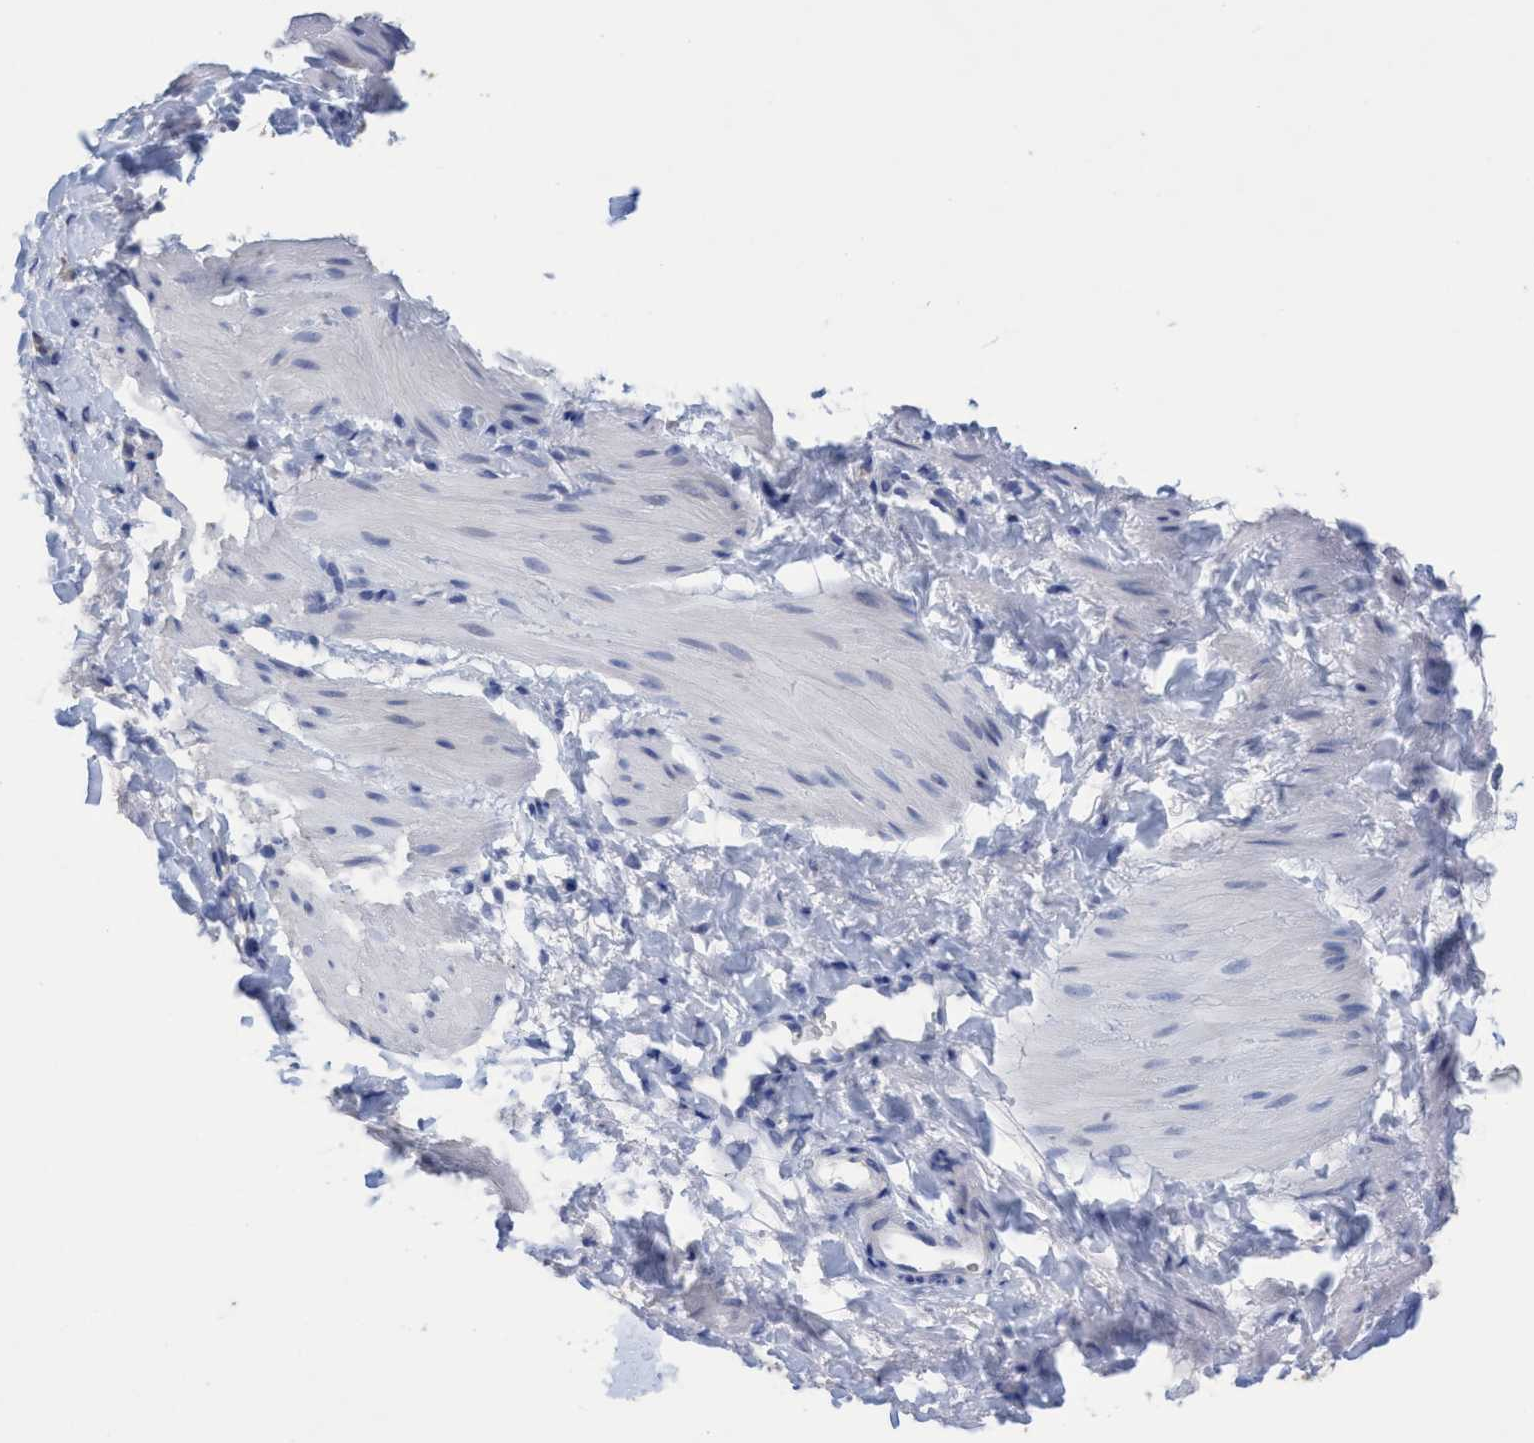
{"staining": {"intensity": "negative", "quantity": "none", "location": "none"}, "tissue": "smooth muscle", "cell_type": "Smooth muscle cells", "image_type": "normal", "snomed": [{"axis": "morphology", "description": "Normal tissue, NOS"}, {"axis": "topography", "description": "Smooth muscle"}], "caption": "Immunohistochemistry of benign human smooth muscle reveals no expression in smooth muscle cells. The staining is performed using DAB brown chromogen with nuclei counter-stained in using hematoxylin.", "gene": "RSAD1", "patient": {"sex": "male", "age": 16}}